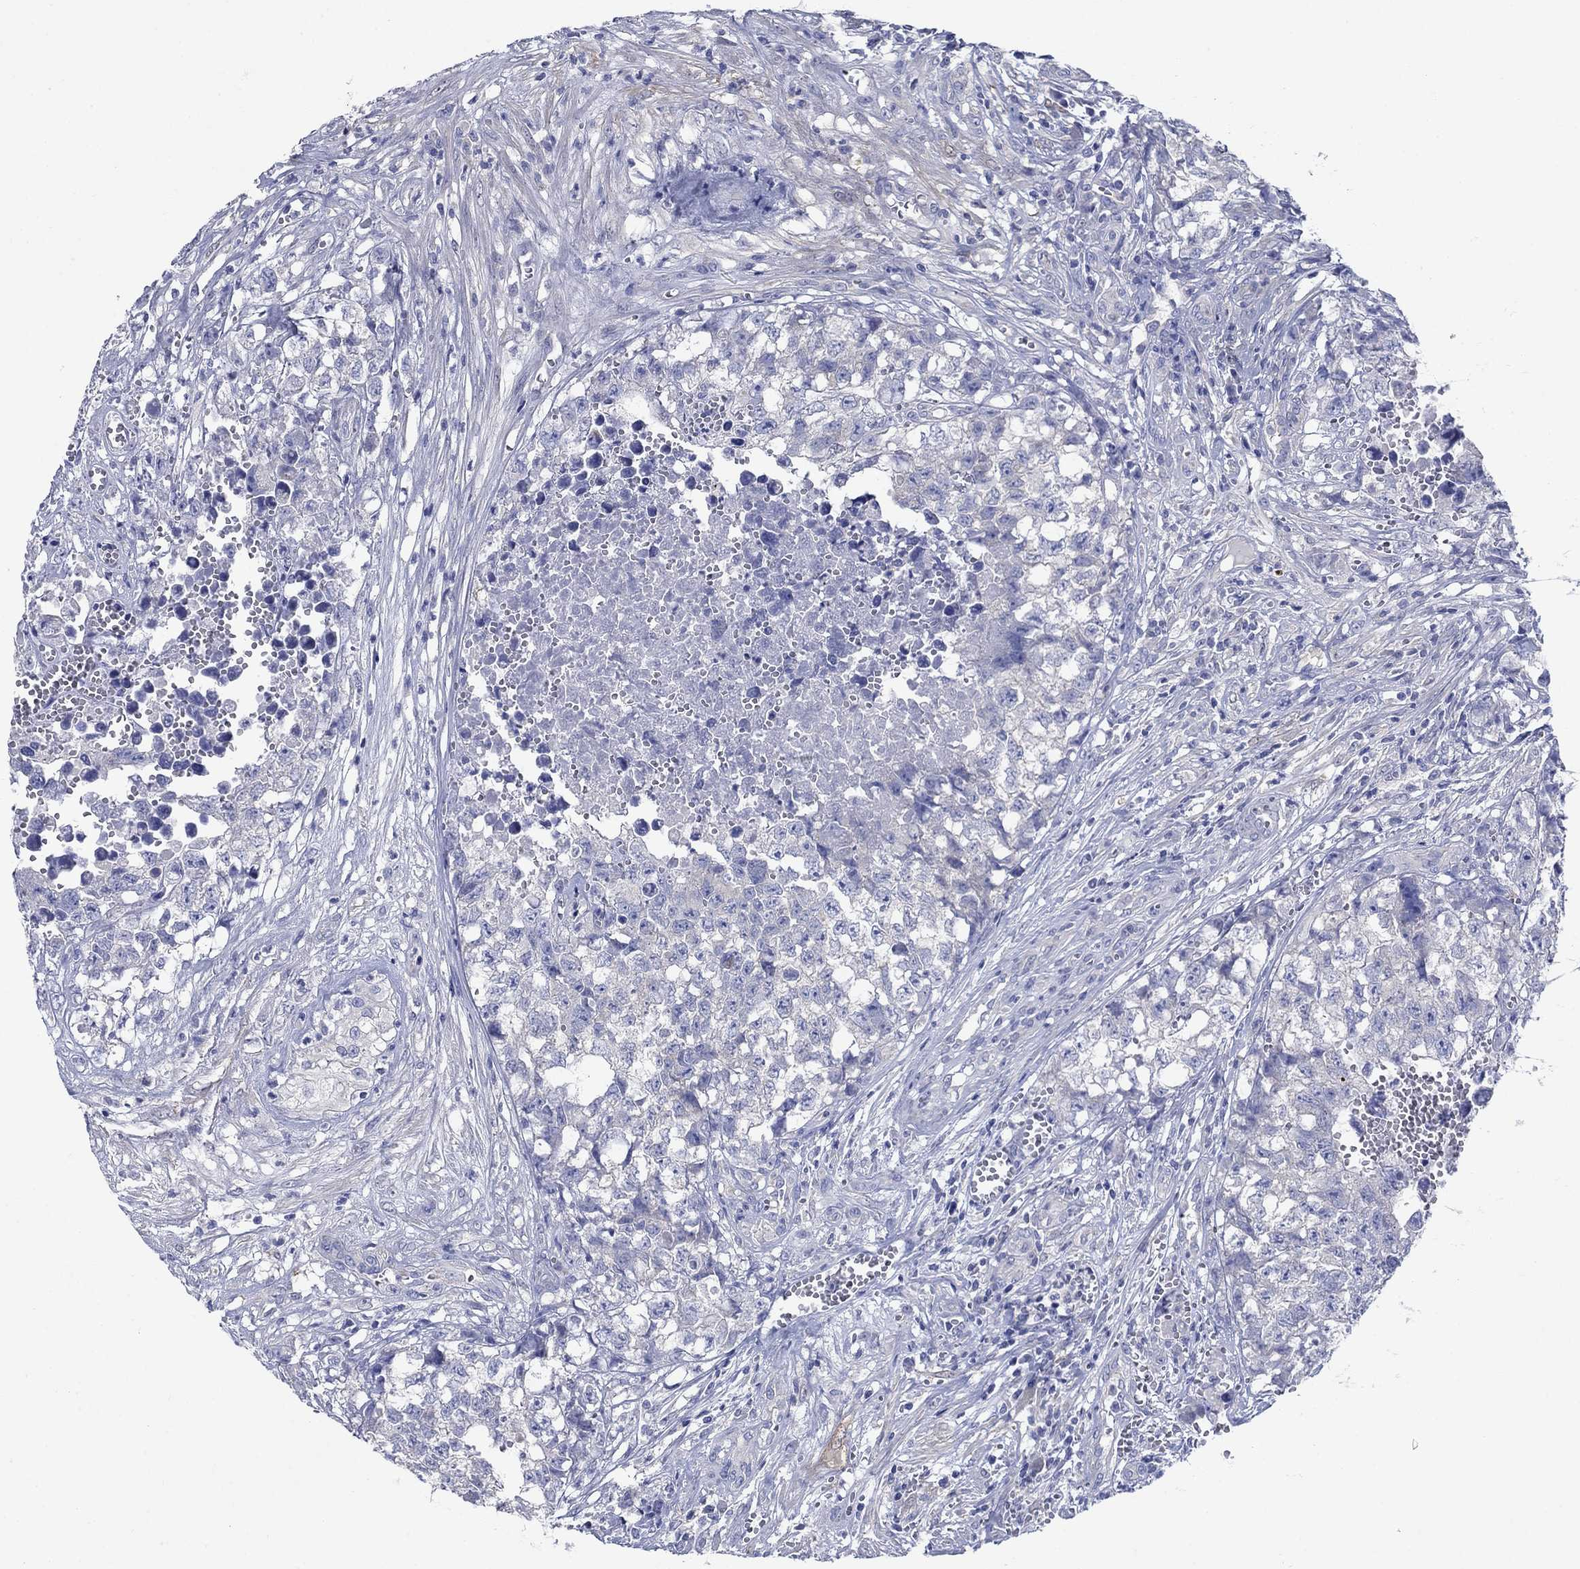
{"staining": {"intensity": "negative", "quantity": "none", "location": "none"}, "tissue": "testis cancer", "cell_type": "Tumor cells", "image_type": "cancer", "snomed": [{"axis": "morphology", "description": "Seminoma, NOS"}, {"axis": "morphology", "description": "Carcinoma, Embryonal, NOS"}, {"axis": "topography", "description": "Testis"}], "caption": "Photomicrograph shows no significant protein staining in tumor cells of testis embryonal carcinoma. (DAB (3,3'-diaminobenzidine) IHC with hematoxylin counter stain).", "gene": "SULT2B1", "patient": {"sex": "male", "age": 22}}